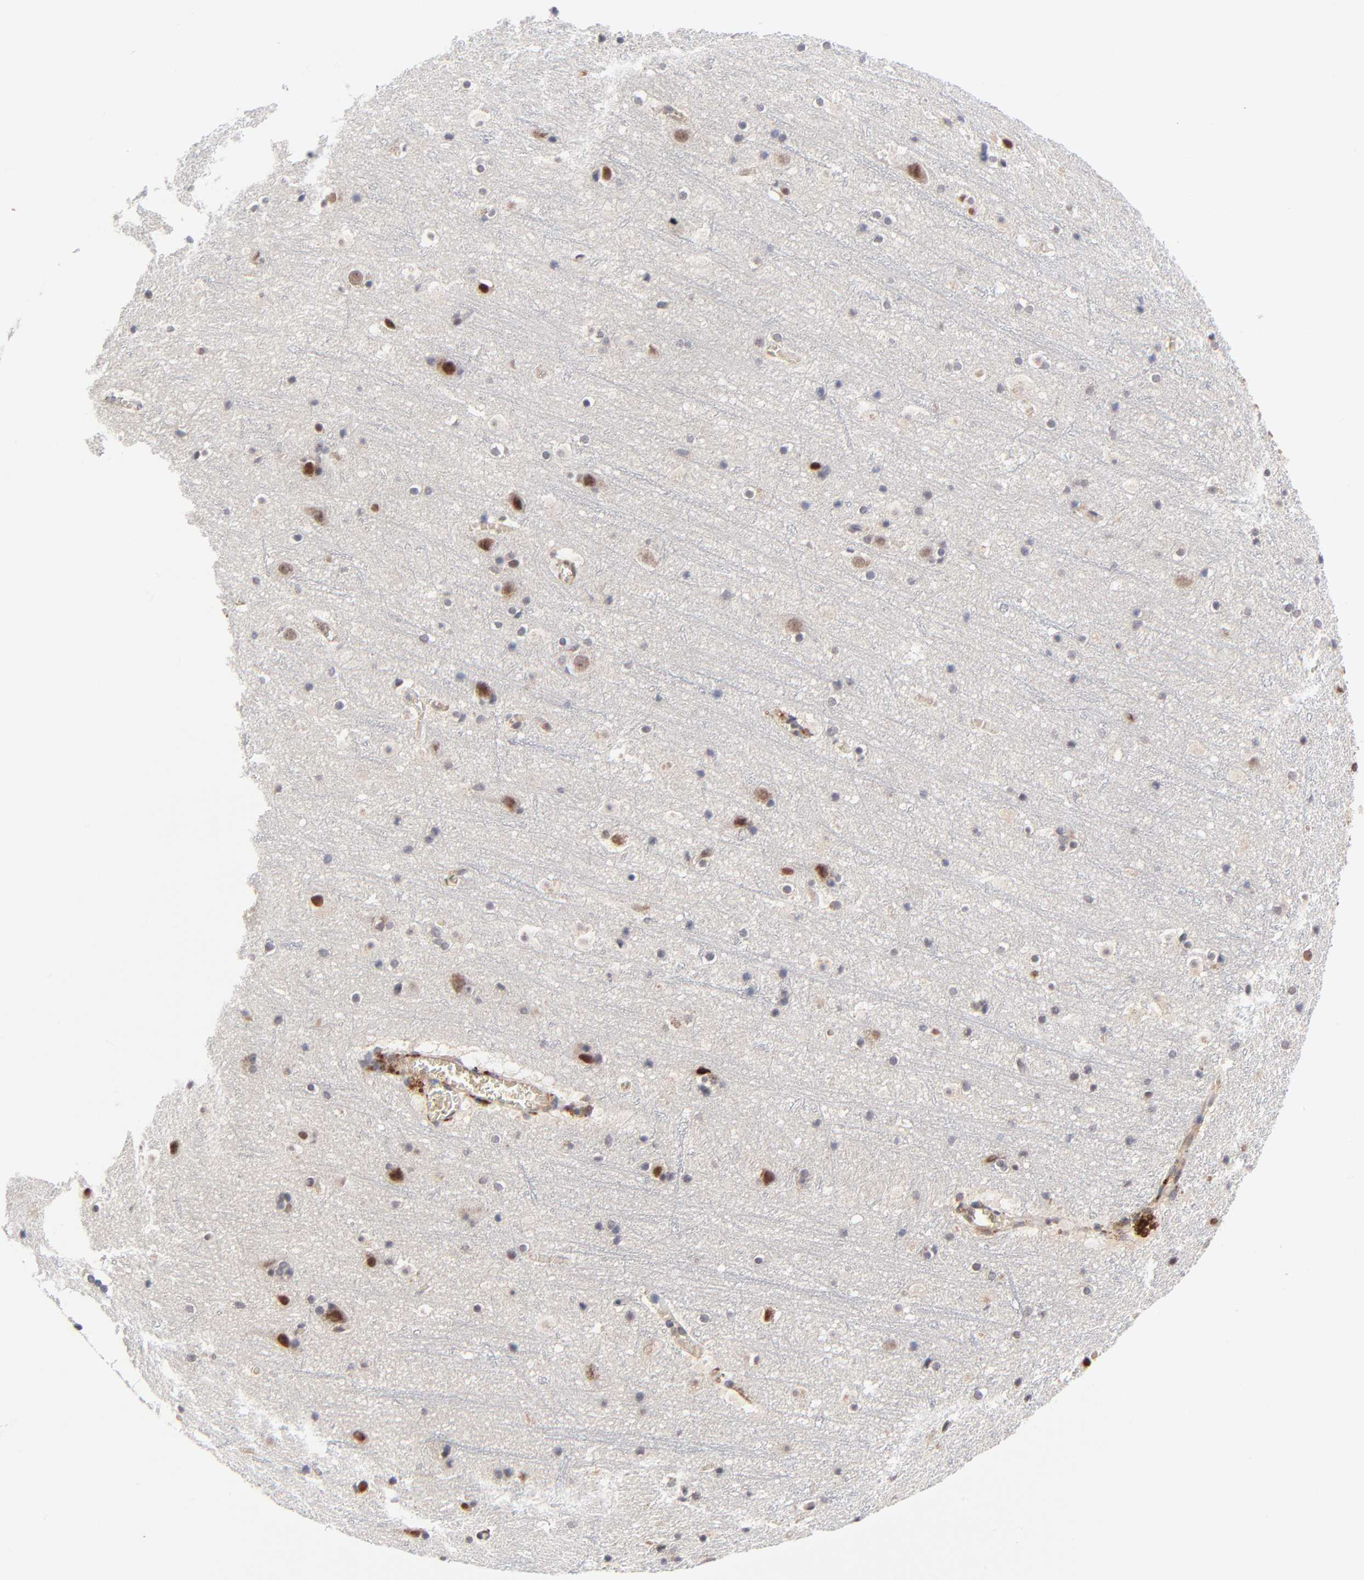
{"staining": {"intensity": "weak", "quantity": "<25%", "location": "cytoplasmic/membranous"}, "tissue": "cerebral cortex", "cell_type": "Endothelial cells", "image_type": "normal", "snomed": [{"axis": "morphology", "description": "Normal tissue, NOS"}, {"axis": "topography", "description": "Cerebral cortex"}], "caption": "This is a histopathology image of immunohistochemistry staining of normal cerebral cortex, which shows no positivity in endothelial cells. (IHC, brightfield microscopy, high magnification).", "gene": "CASP10", "patient": {"sex": "male", "age": 45}}